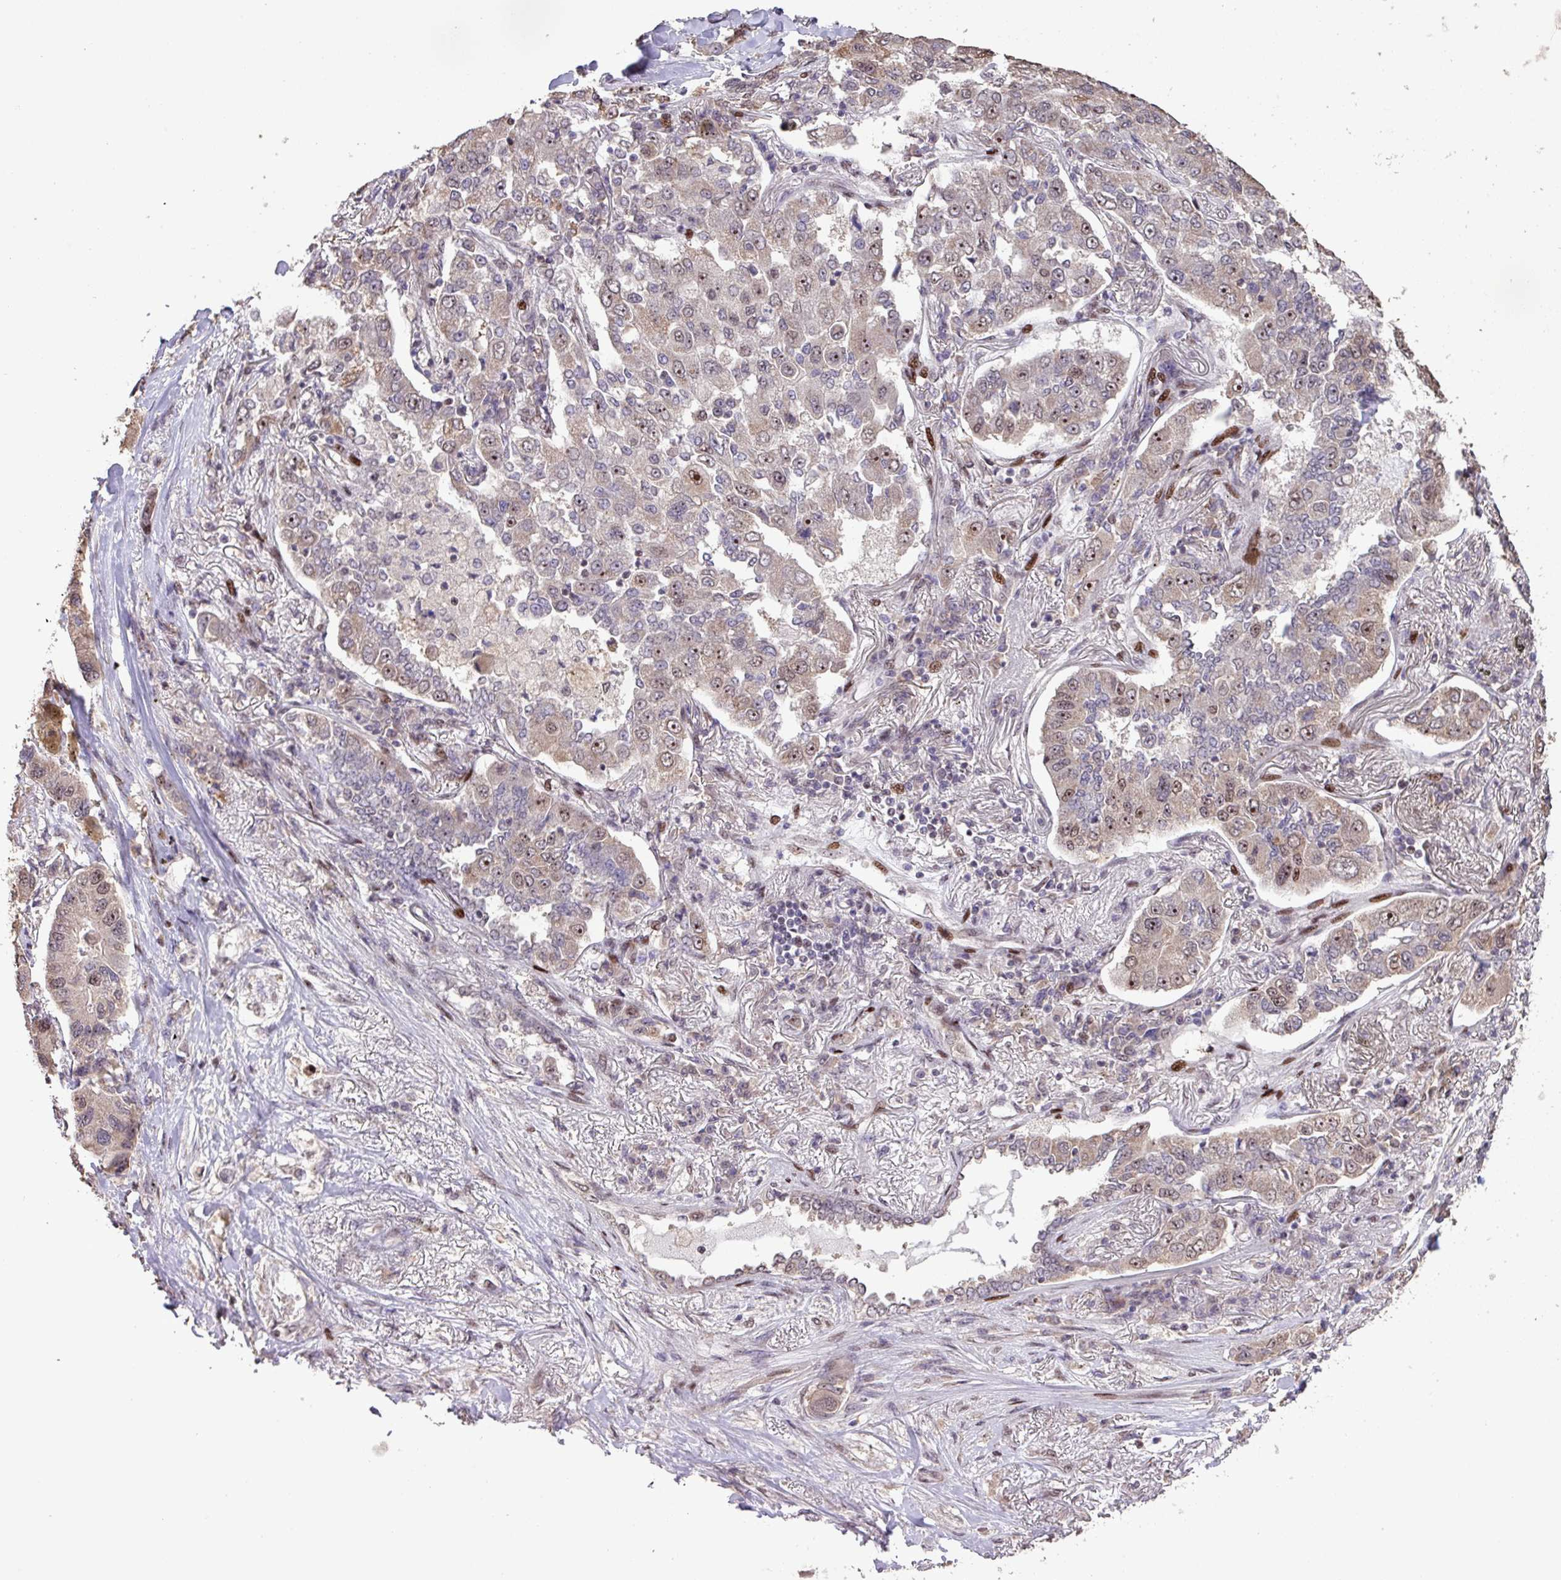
{"staining": {"intensity": "moderate", "quantity": "<25%", "location": "nuclear"}, "tissue": "lung cancer", "cell_type": "Tumor cells", "image_type": "cancer", "snomed": [{"axis": "morphology", "description": "Adenocarcinoma, NOS"}, {"axis": "topography", "description": "Lung"}], "caption": "Human adenocarcinoma (lung) stained with a protein marker displays moderate staining in tumor cells.", "gene": "ZNF709", "patient": {"sex": "male", "age": 49}}